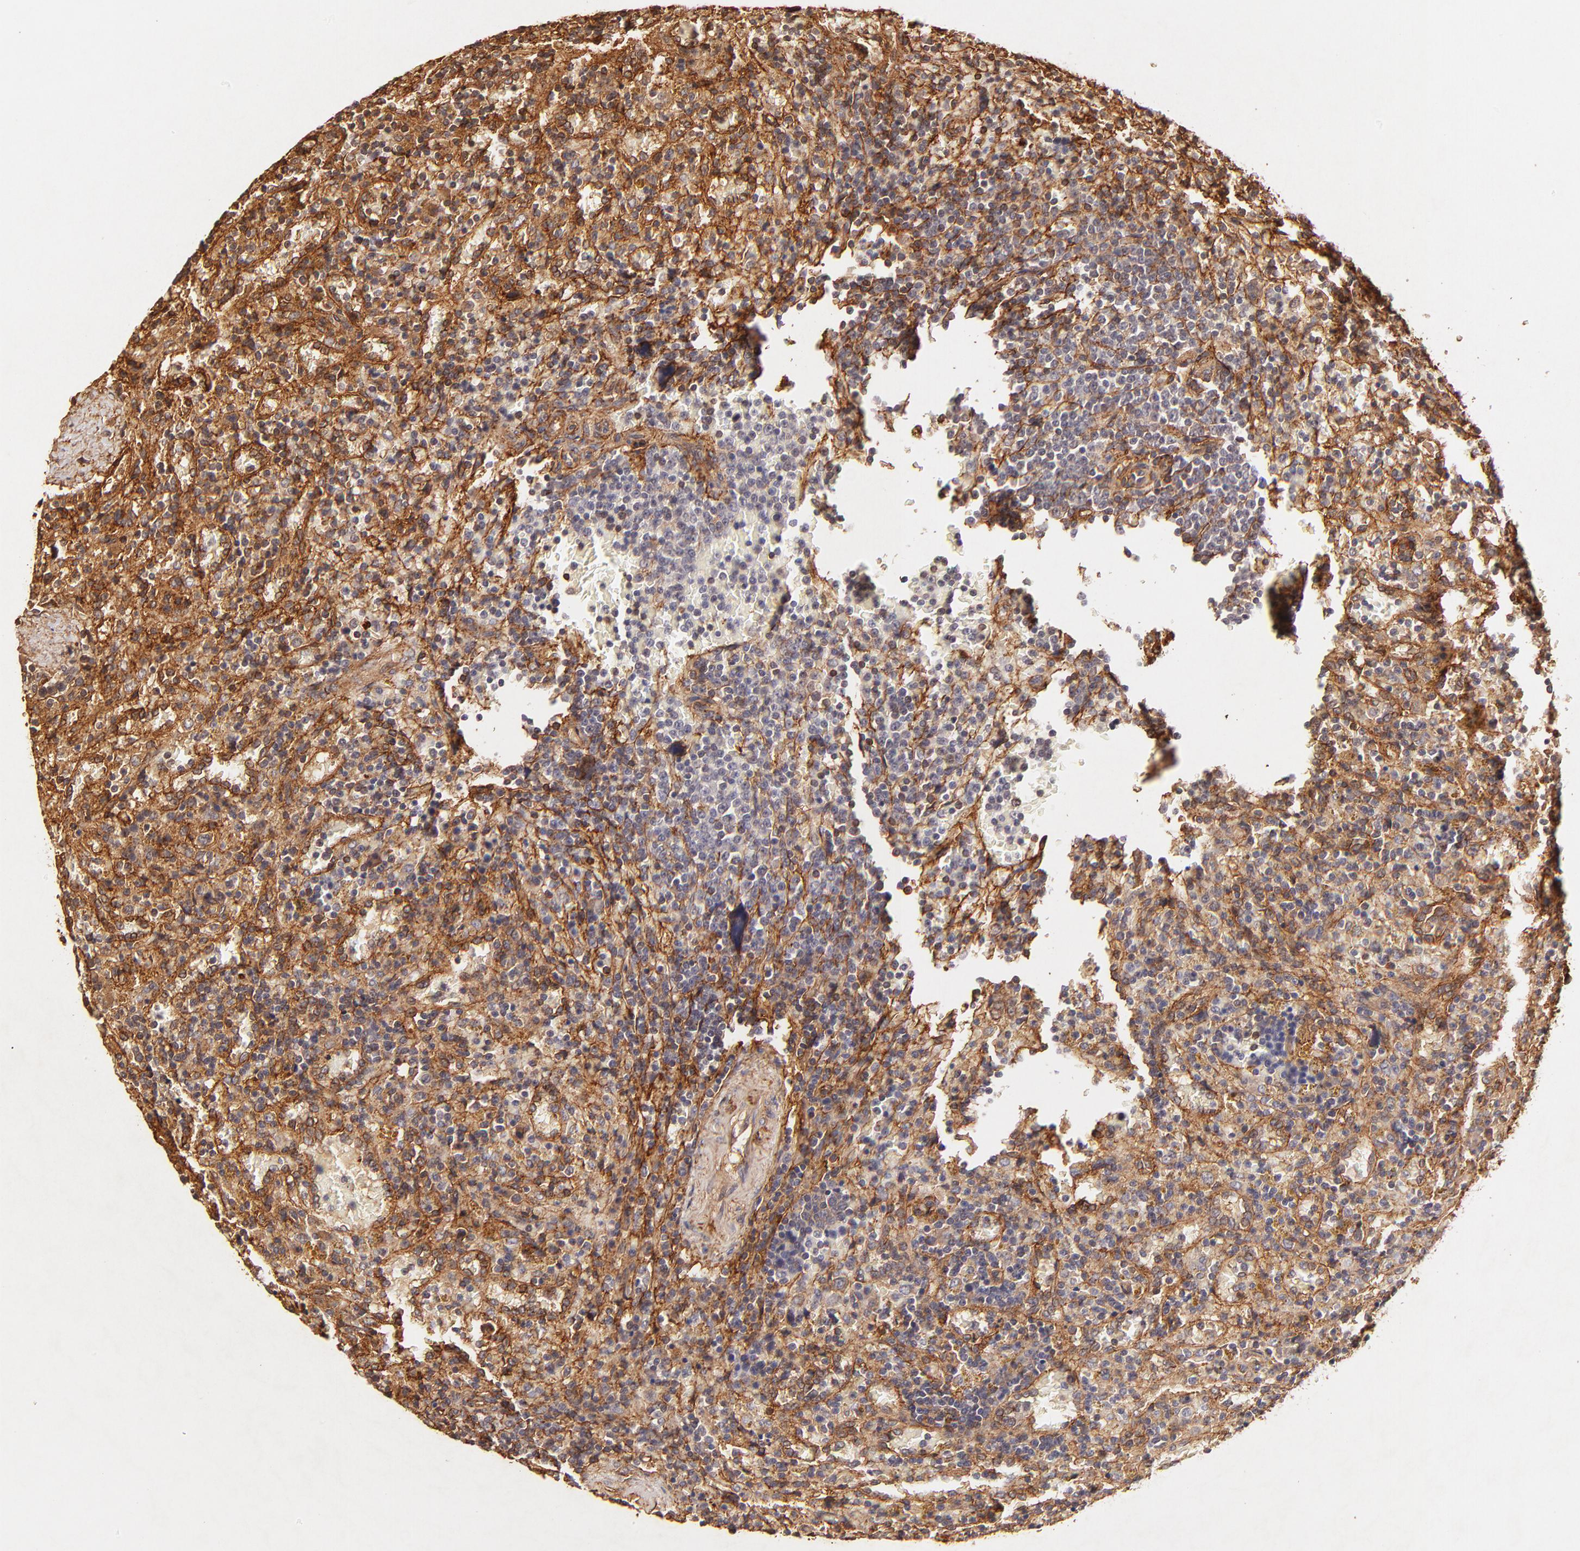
{"staining": {"intensity": "weak", "quantity": "25%-75%", "location": "cytoplasmic/membranous"}, "tissue": "lymphoma", "cell_type": "Tumor cells", "image_type": "cancer", "snomed": [{"axis": "morphology", "description": "Malignant lymphoma, non-Hodgkin's type, Low grade"}, {"axis": "topography", "description": "Spleen"}], "caption": "Protein staining of low-grade malignant lymphoma, non-Hodgkin's type tissue reveals weak cytoplasmic/membranous staining in approximately 25%-75% of tumor cells.", "gene": "ITGB1", "patient": {"sex": "female", "age": 65}}